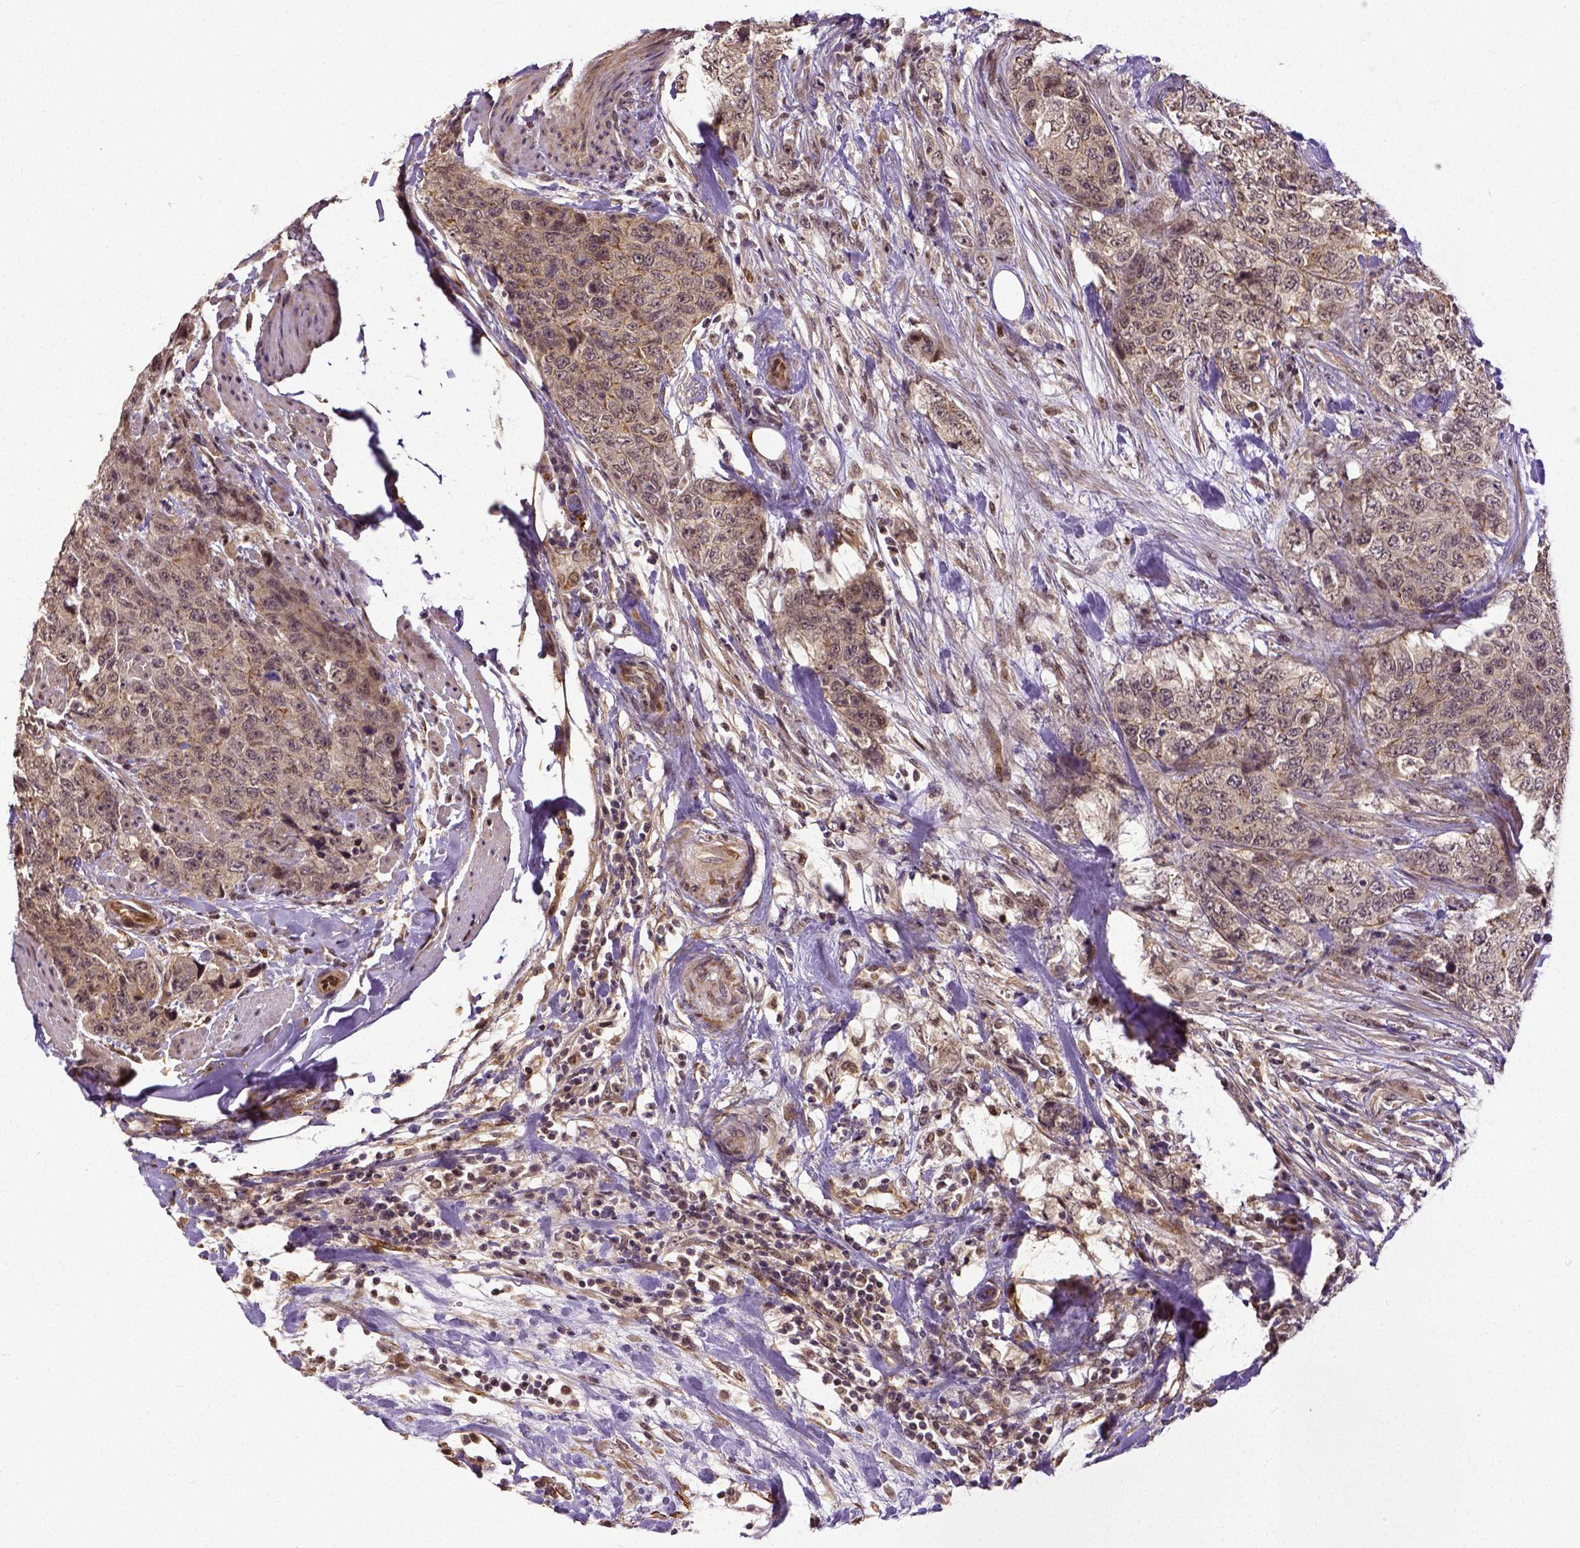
{"staining": {"intensity": "weak", "quantity": ">75%", "location": "cytoplasmic/membranous"}, "tissue": "urothelial cancer", "cell_type": "Tumor cells", "image_type": "cancer", "snomed": [{"axis": "morphology", "description": "Urothelial carcinoma, High grade"}, {"axis": "topography", "description": "Urinary bladder"}], "caption": "Tumor cells exhibit low levels of weak cytoplasmic/membranous positivity in approximately >75% of cells in urothelial carcinoma (high-grade).", "gene": "DICER1", "patient": {"sex": "female", "age": 78}}